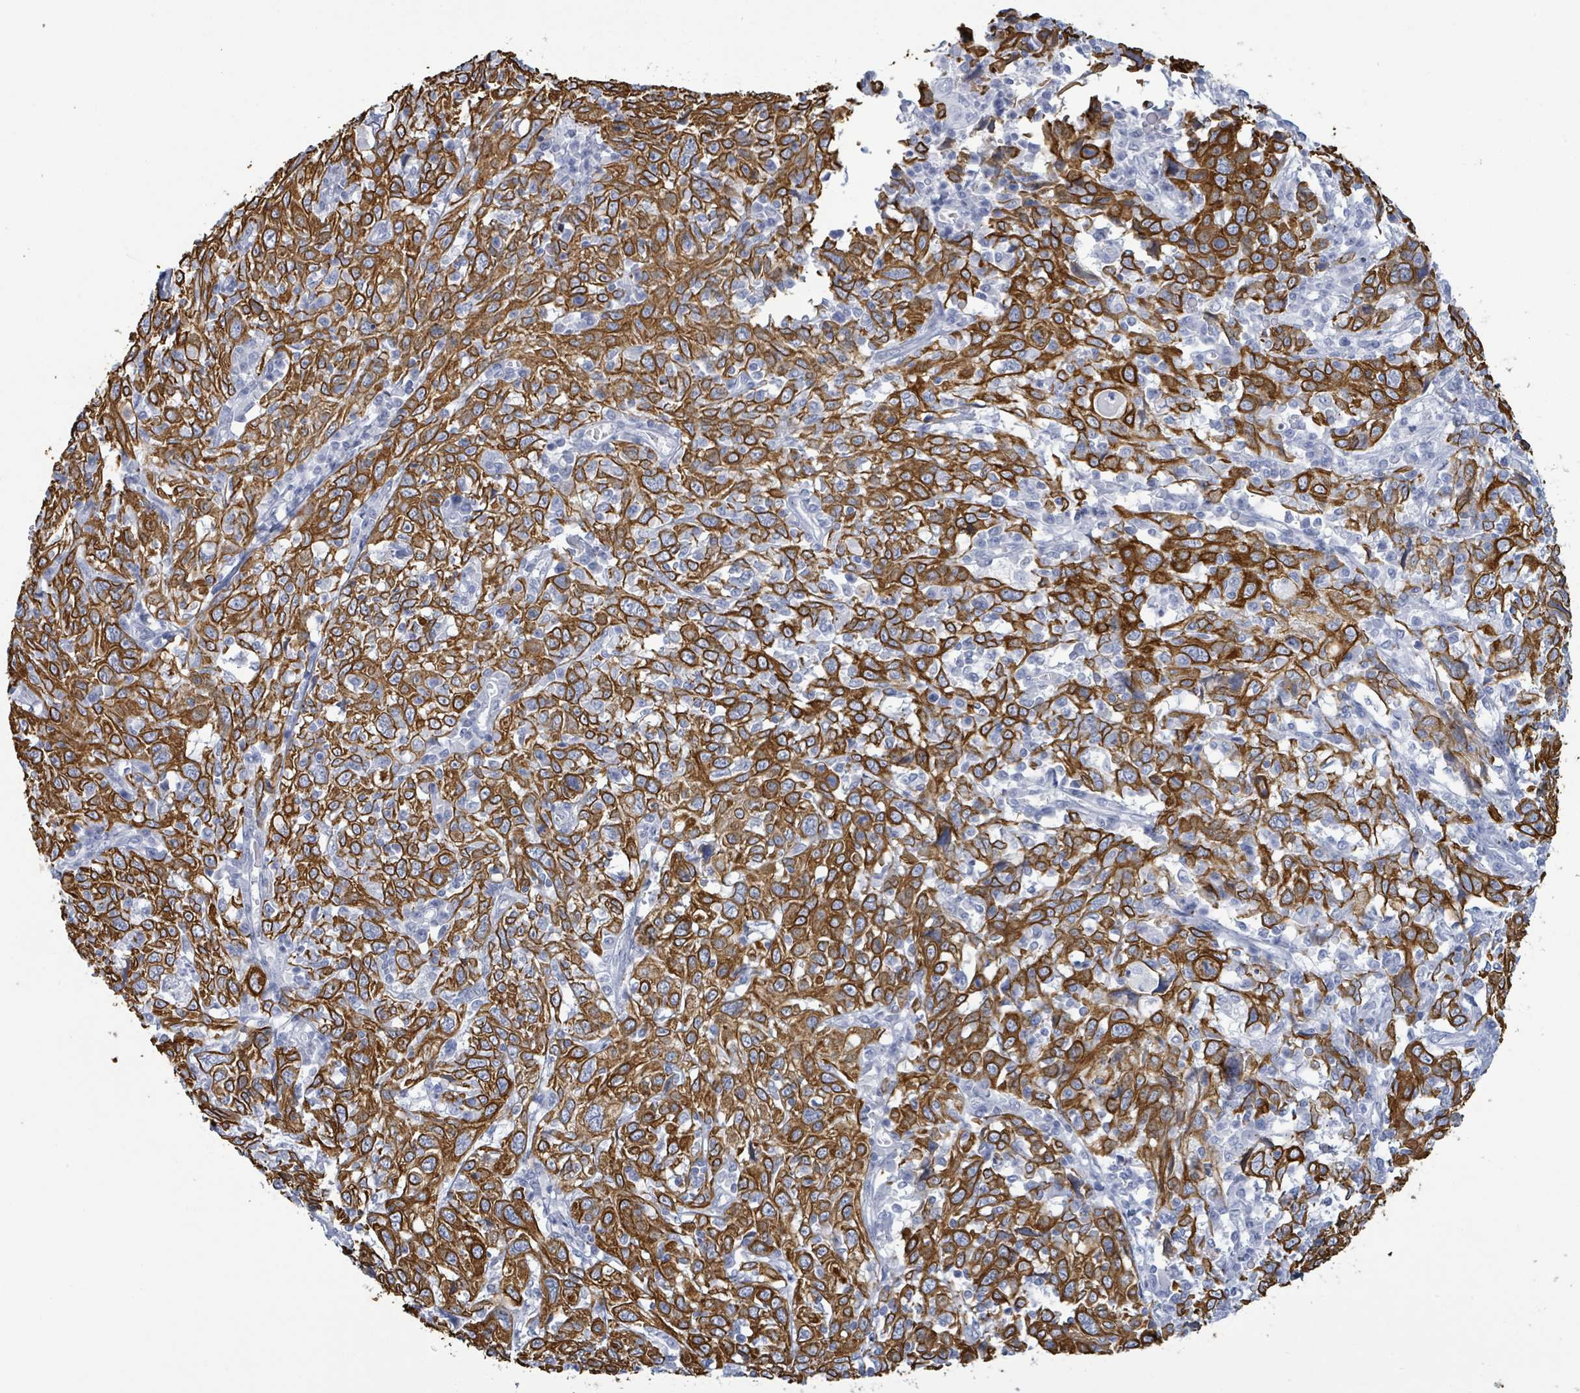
{"staining": {"intensity": "strong", "quantity": ">75%", "location": "cytoplasmic/membranous"}, "tissue": "cervical cancer", "cell_type": "Tumor cells", "image_type": "cancer", "snomed": [{"axis": "morphology", "description": "Squamous cell carcinoma, NOS"}, {"axis": "topography", "description": "Cervix"}], "caption": "DAB (3,3'-diaminobenzidine) immunohistochemical staining of cervical cancer (squamous cell carcinoma) shows strong cytoplasmic/membranous protein staining in about >75% of tumor cells. (Brightfield microscopy of DAB IHC at high magnification).", "gene": "KRT8", "patient": {"sex": "female", "age": 46}}